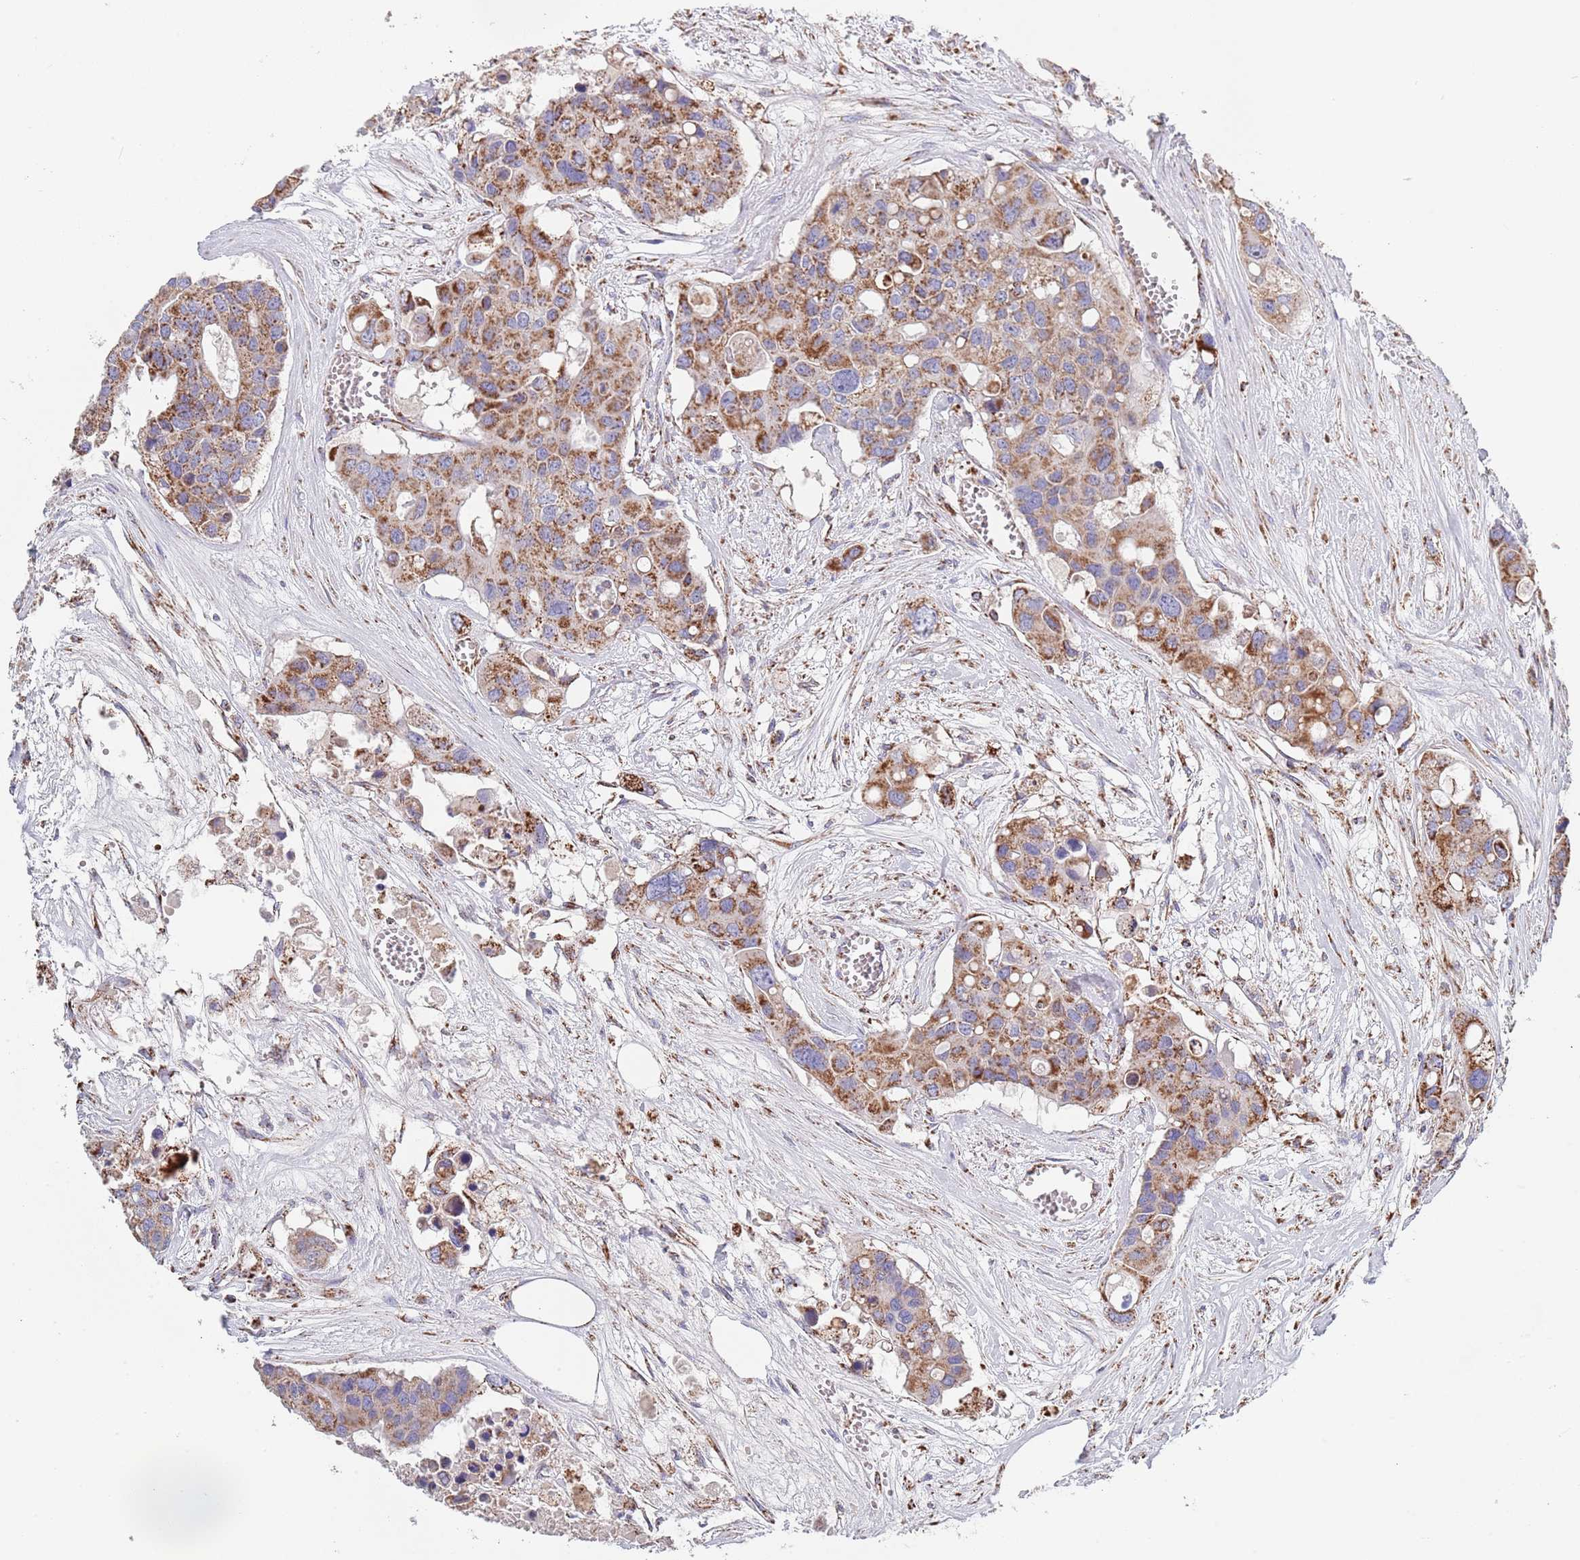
{"staining": {"intensity": "moderate", "quantity": ">75%", "location": "cytoplasmic/membranous"}, "tissue": "colorectal cancer", "cell_type": "Tumor cells", "image_type": "cancer", "snomed": [{"axis": "morphology", "description": "Adenocarcinoma, NOS"}, {"axis": "topography", "description": "Colon"}], "caption": "Immunohistochemistry (IHC) (DAB) staining of human adenocarcinoma (colorectal) demonstrates moderate cytoplasmic/membranous protein expression in approximately >75% of tumor cells. Immunohistochemistry stains the protein in brown and the nuclei are stained blue.", "gene": "PGP", "patient": {"sex": "male", "age": 77}}